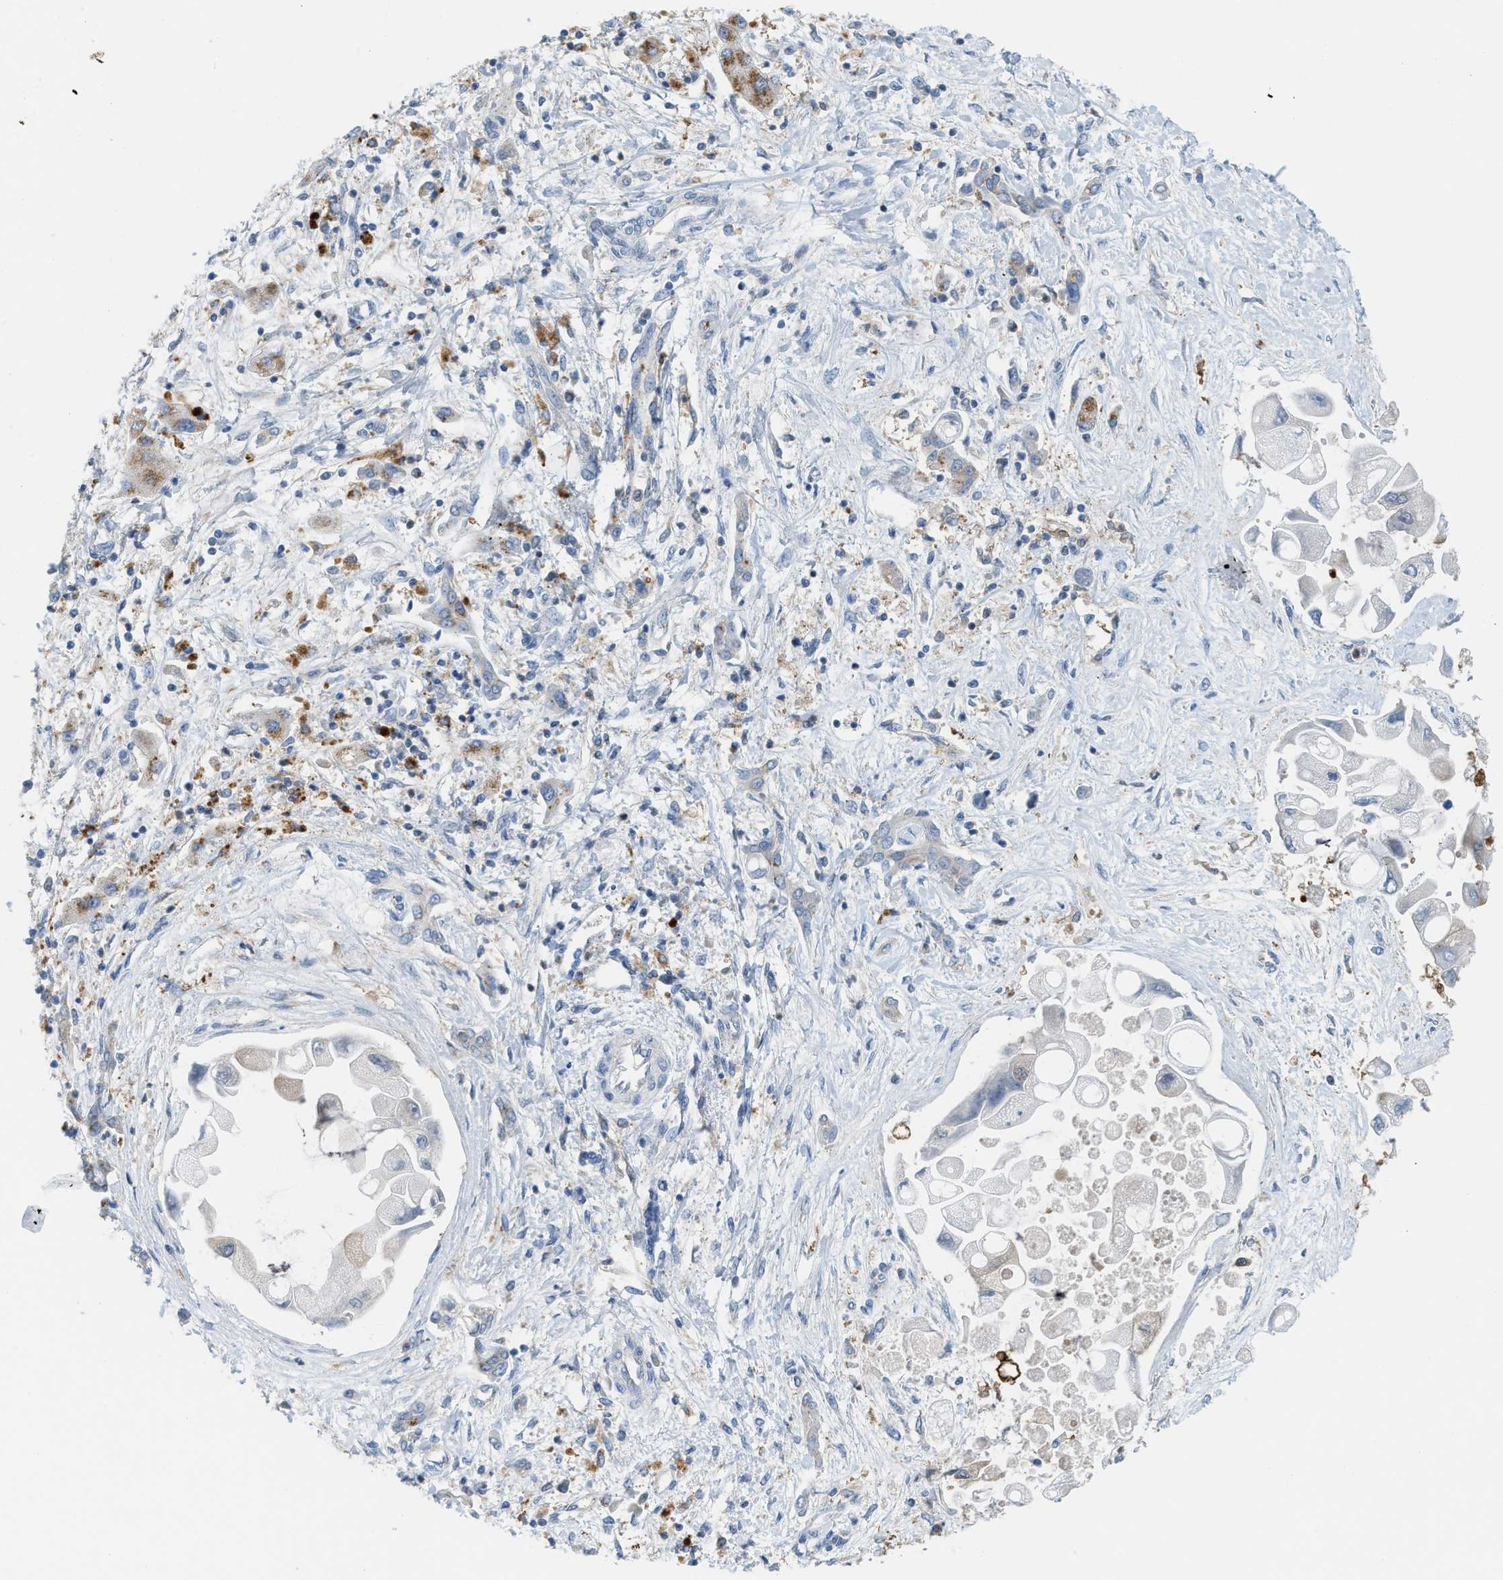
{"staining": {"intensity": "weak", "quantity": "<25%", "location": "cytoplasmic/membranous"}, "tissue": "liver cancer", "cell_type": "Tumor cells", "image_type": "cancer", "snomed": [{"axis": "morphology", "description": "Cholangiocarcinoma"}, {"axis": "topography", "description": "Liver"}], "caption": "Tumor cells are negative for protein expression in human liver cancer. (DAB IHC visualized using brightfield microscopy, high magnification).", "gene": "CSTB", "patient": {"sex": "male", "age": 50}}